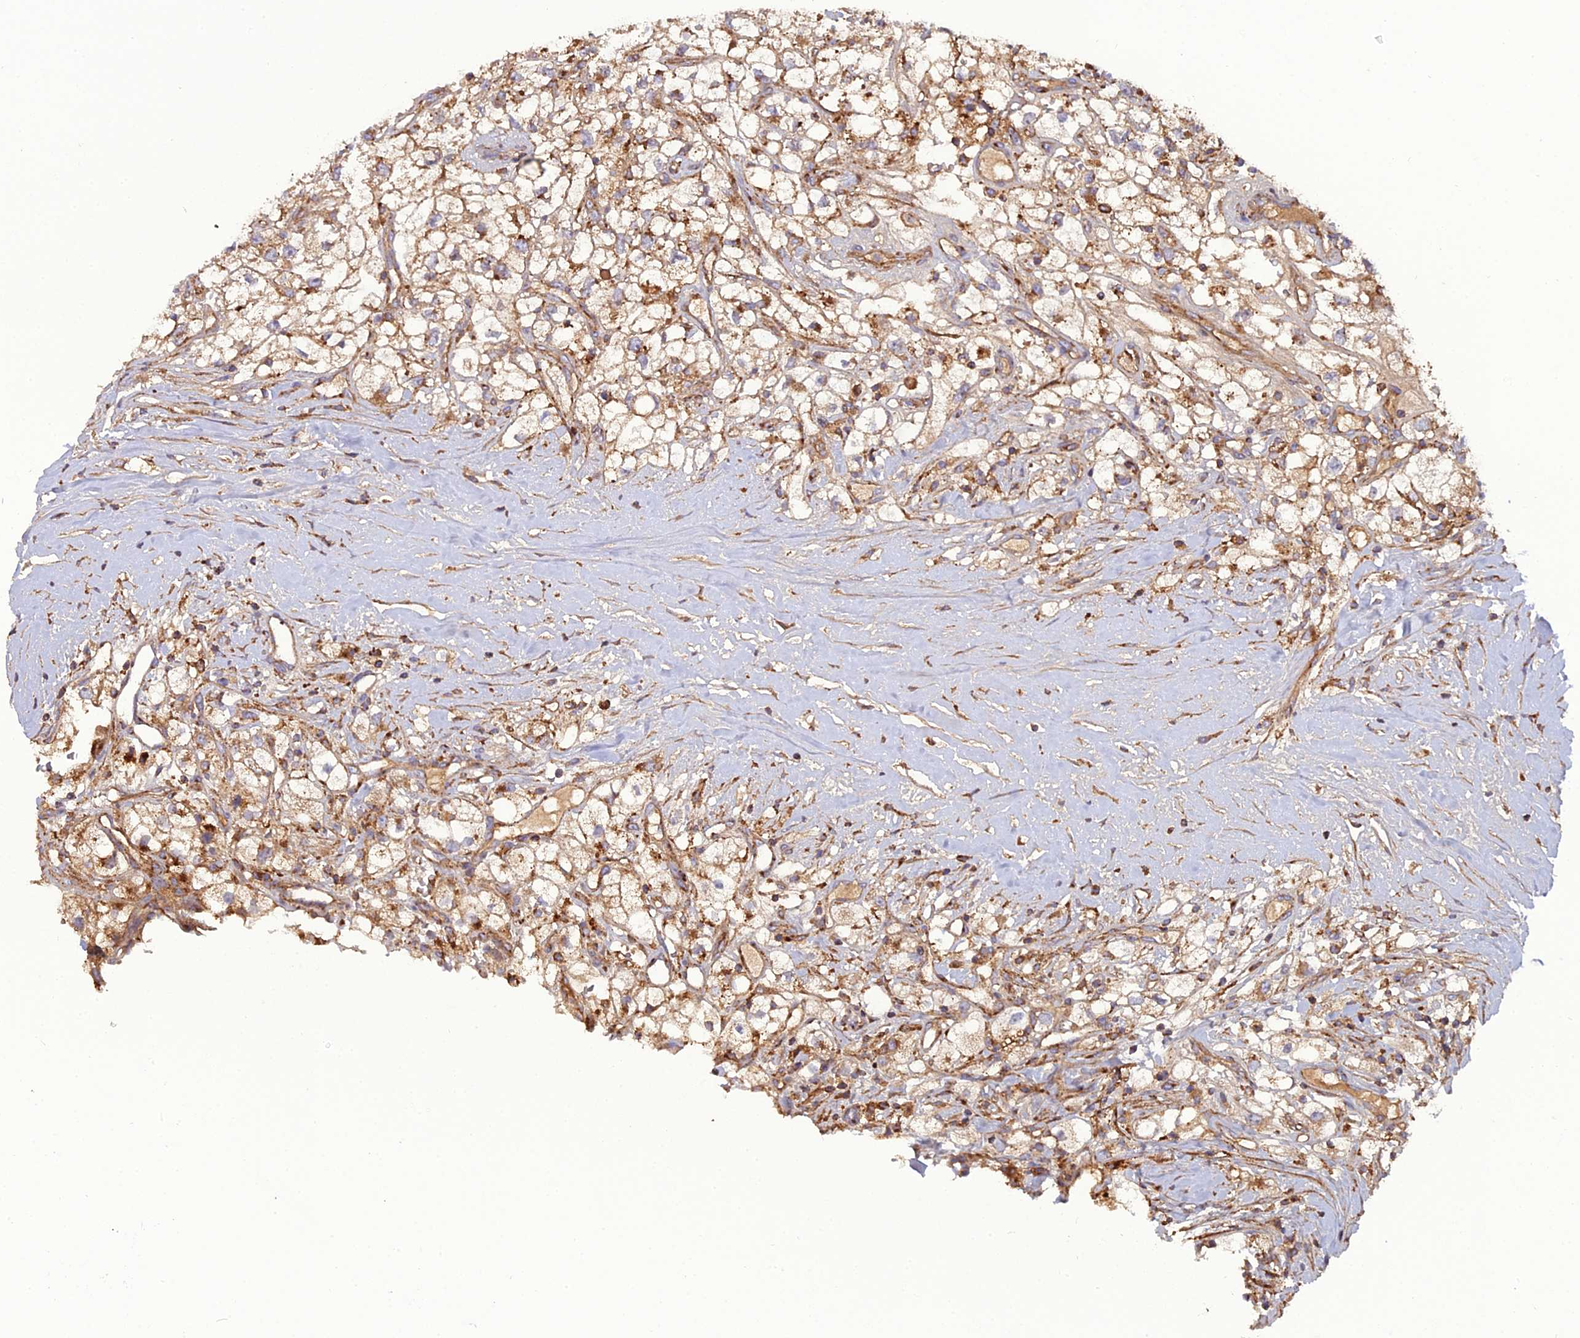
{"staining": {"intensity": "weak", "quantity": ">75%", "location": "cytoplasmic/membranous"}, "tissue": "renal cancer", "cell_type": "Tumor cells", "image_type": "cancer", "snomed": [{"axis": "morphology", "description": "Adenocarcinoma, NOS"}, {"axis": "topography", "description": "Kidney"}], "caption": "Immunohistochemistry (DAB (3,3'-diaminobenzidine)) staining of renal adenocarcinoma demonstrates weak cytoplasmic/membranous protein expression in approximately >75% of tumor cells. (Brightfield microscopy of DAB IHC at high magnification).", "gene": "LNPEP", "patient": {"sex": "male", "age": 59}}